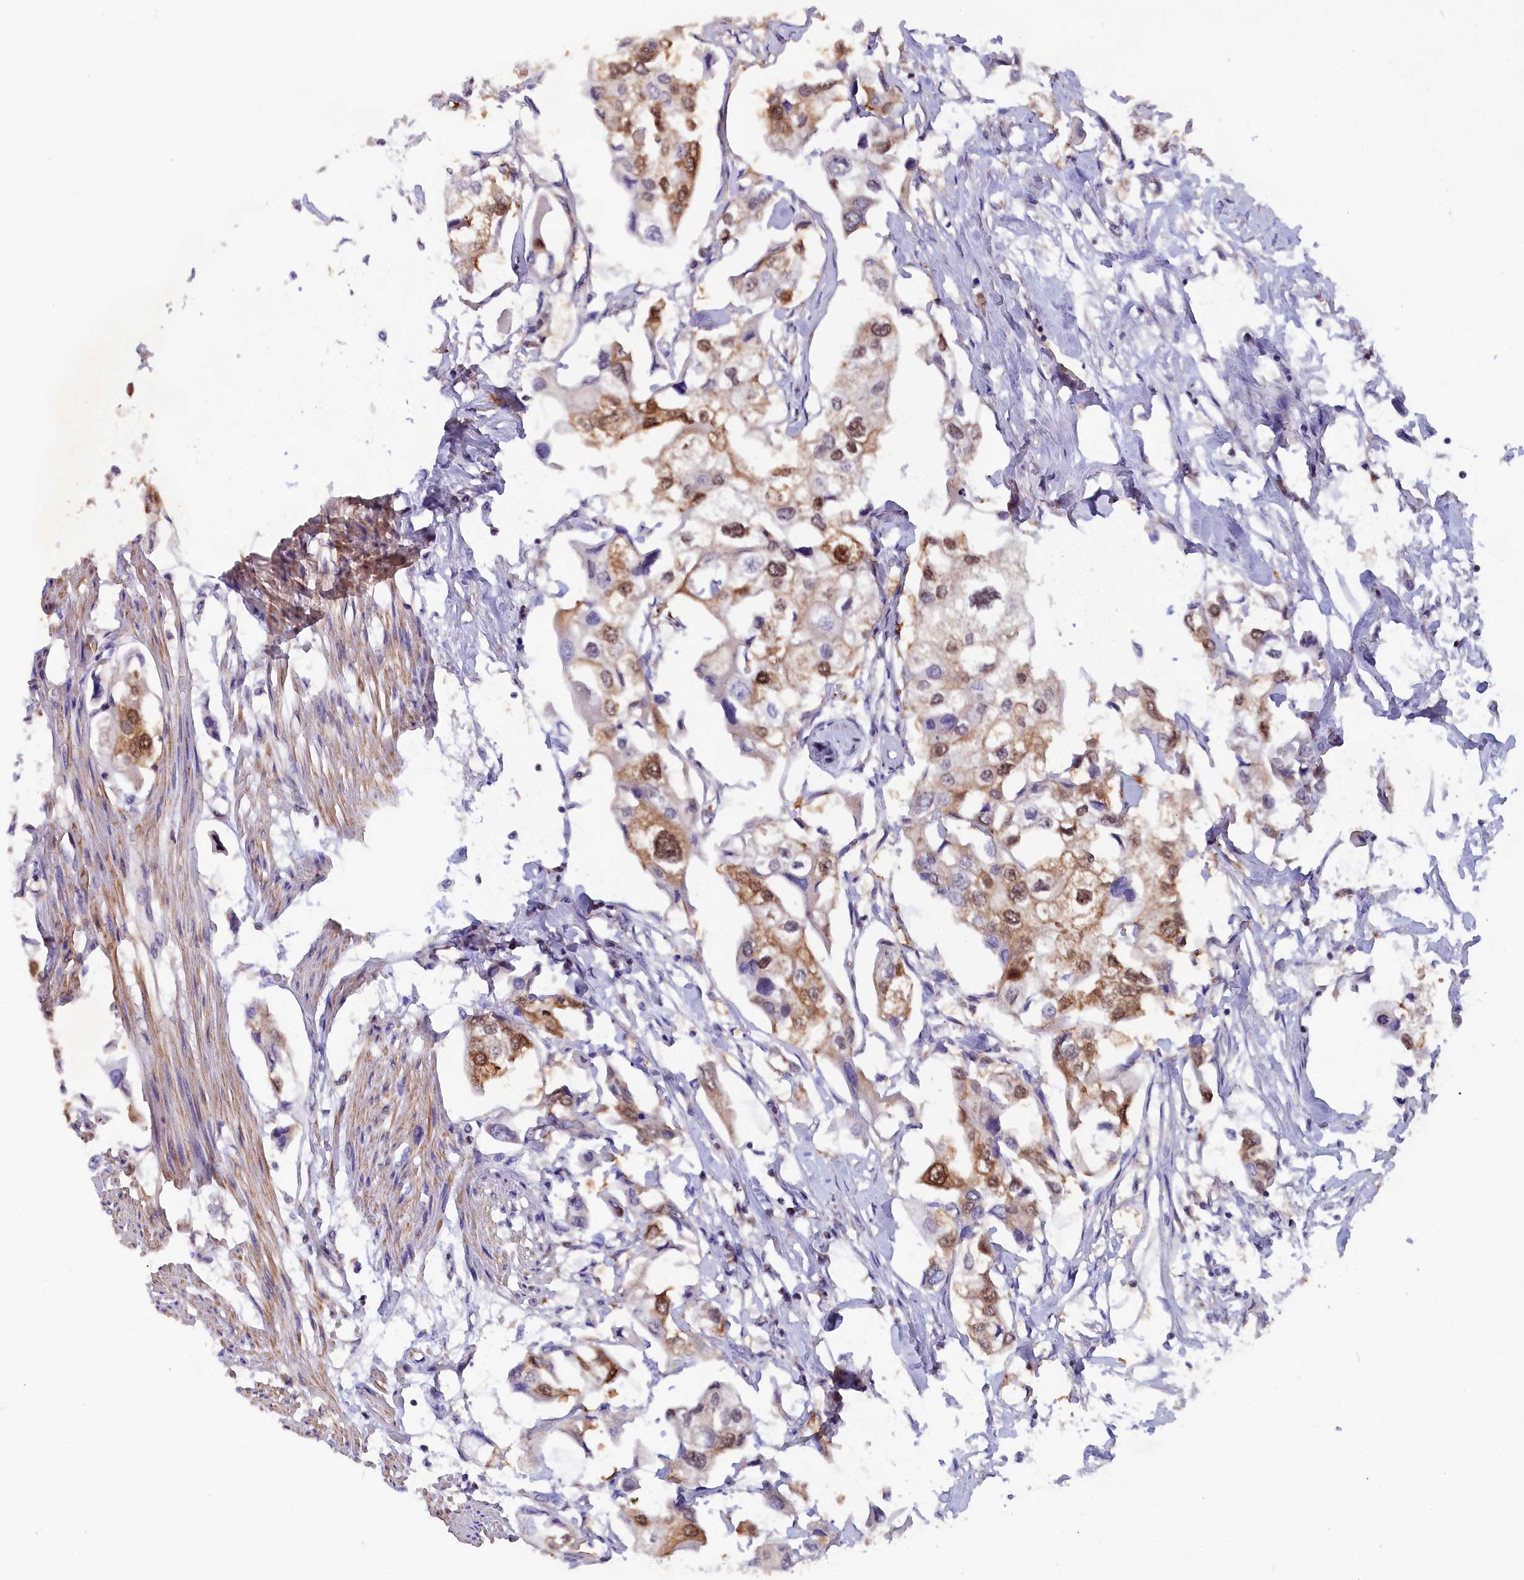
{"staining": {"intensity": "moderate", "quantity": "25%-75%", "location": "cytoplasmic/membranous,nuclear"}, "tissue": "urothelial cancer", "cell_type": "Tumor cells", "image_type": "cancer", "snomed": [{"axis": "morphology", "description": "Urothelial carcinoma, High grade"}, {"axis": "topography", "description": "Urinary bladder"}], "caption": "Protein staining shows moderate cytoplasmic/membranous and nuclear positivity in approximately 25%-75% of tumor cells in urothelial cancer.", "gene": "JPT2", "patient": {"sex": "male", "age": 64}}